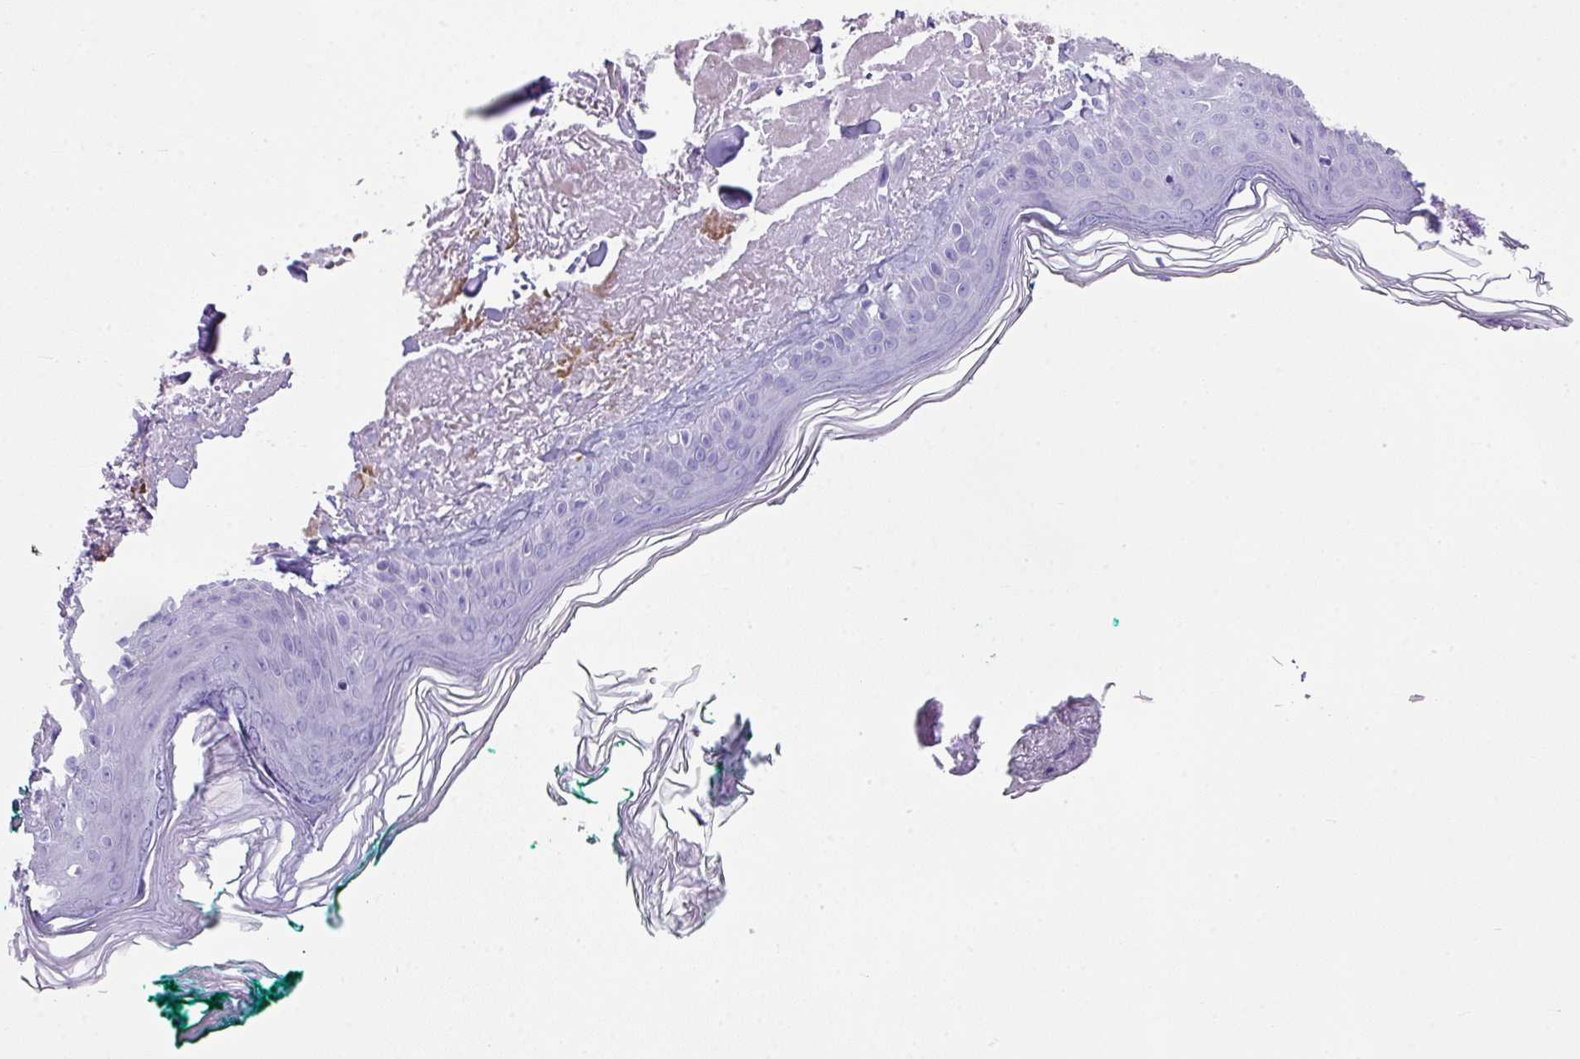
{"staining": {"intensity": "negative", "quantity": "none", "location": "none"}, "tissue": "skin", "cell_type": "Fibroblasts", "image_type": "normal", "snomed": [{"axis": "morphology", "description": "Normal tissue, NOS"}, {"axis": "morphology", "description": "Malignant melanoma, NOS"}, {"axis": "topography", "description": "Skin"}], "caption": "Immunohistochemistry histopathology image of unremarkable skin: skin stained with DAB (3,3'-diaminobenzidine) exhibits no significant protein expression in fibroblasts.", "gene": "ZNF568", "patient": {"sex": "male", "age": 80}}